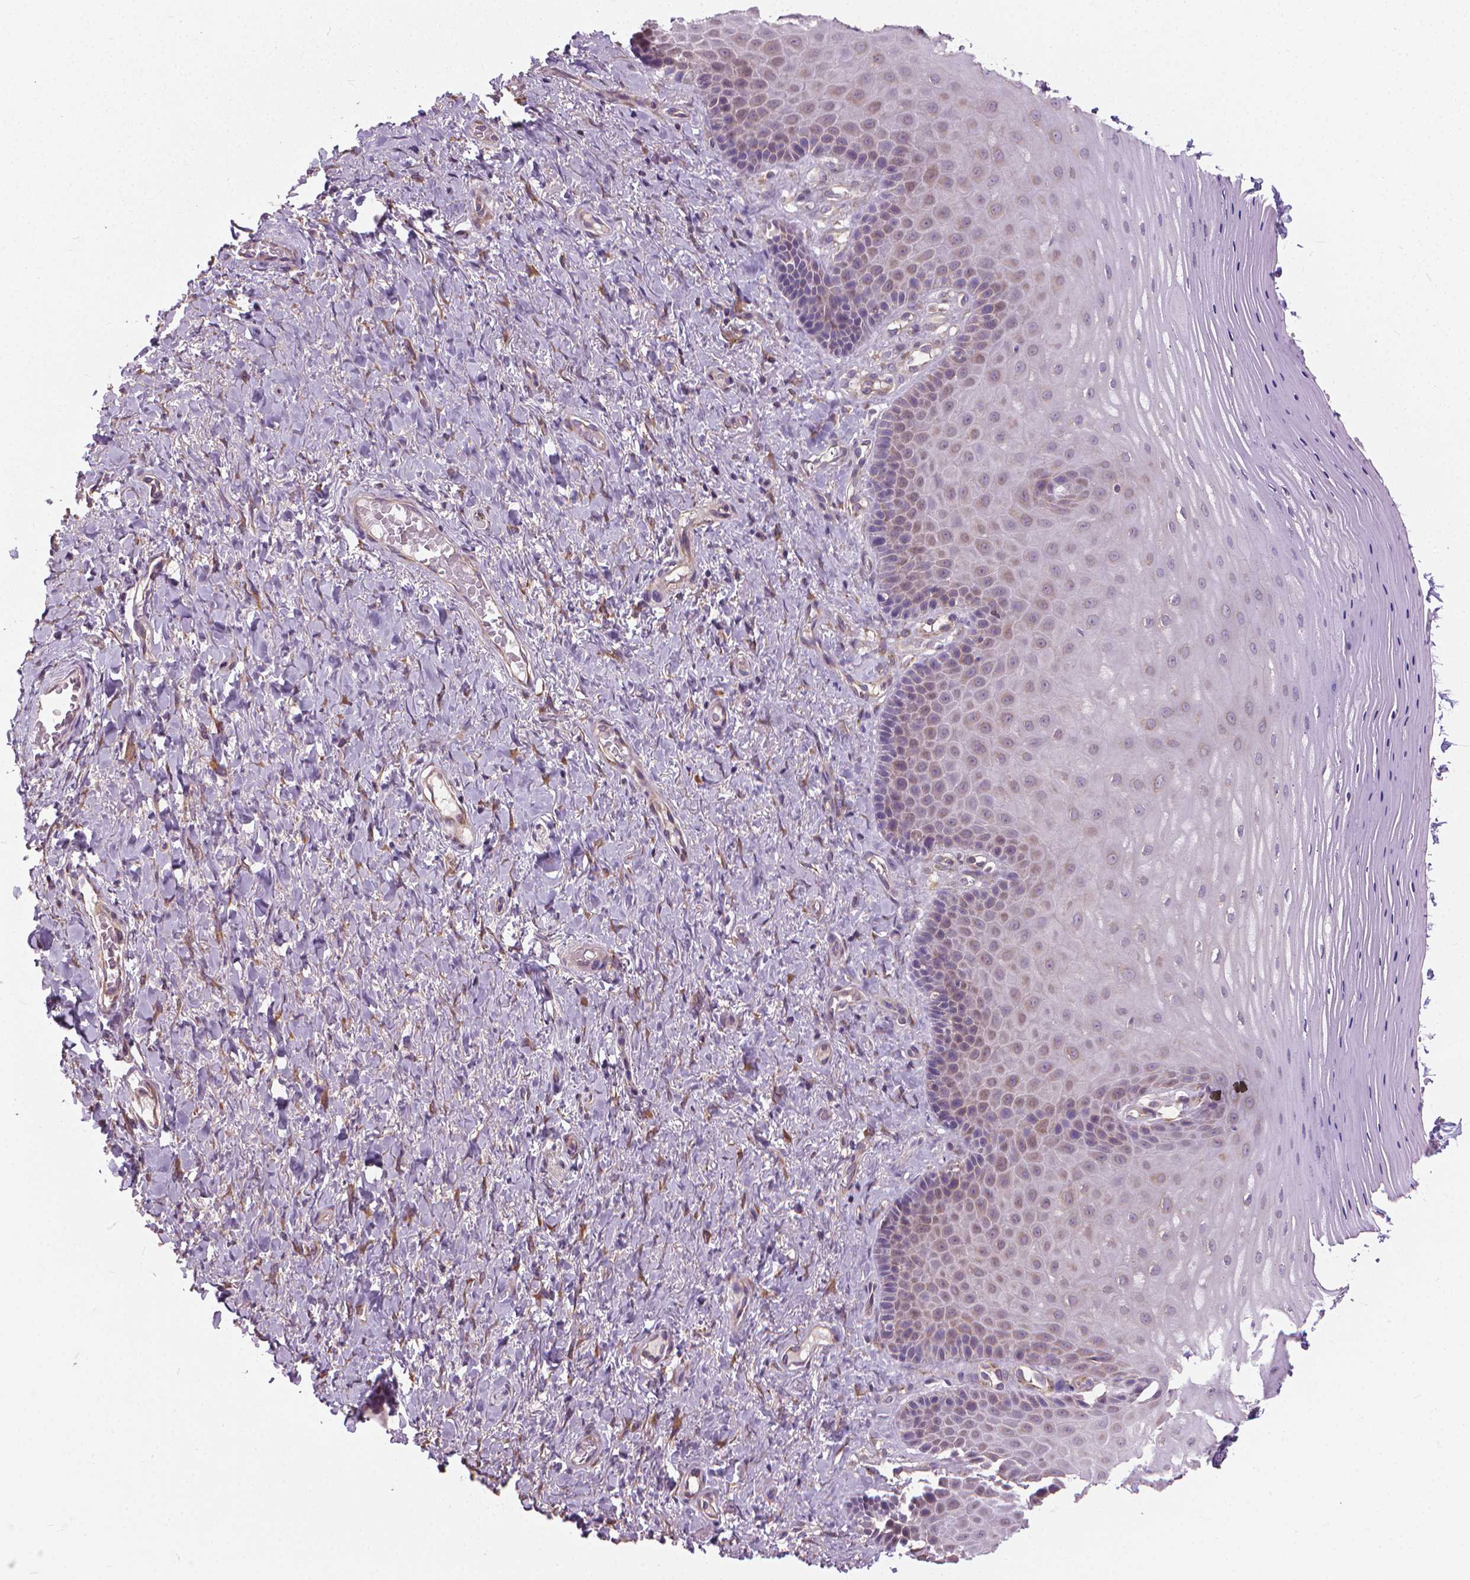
{"staining": {"intensity": "weak", "quantity": "25%-75%", "location": "cytoplasmic/membranous"}, "tissue": "vagina", "cell_type": "Squamous epithelial cells", "image_type": "normal", "snomed": [{"axis": "morphology", "description": "Normal tissue, NOS"}, {"axis": "topography", "description": "Vagina"}], "caption": "IHC (DAB) staining of unremarkable human vagina displays weak cytoplasmic/membranous protein staining in about 25%-75% of squamous epithelial cells.", "gene": "NUDT1", "patient": {"sex": "female", "age": 83}}